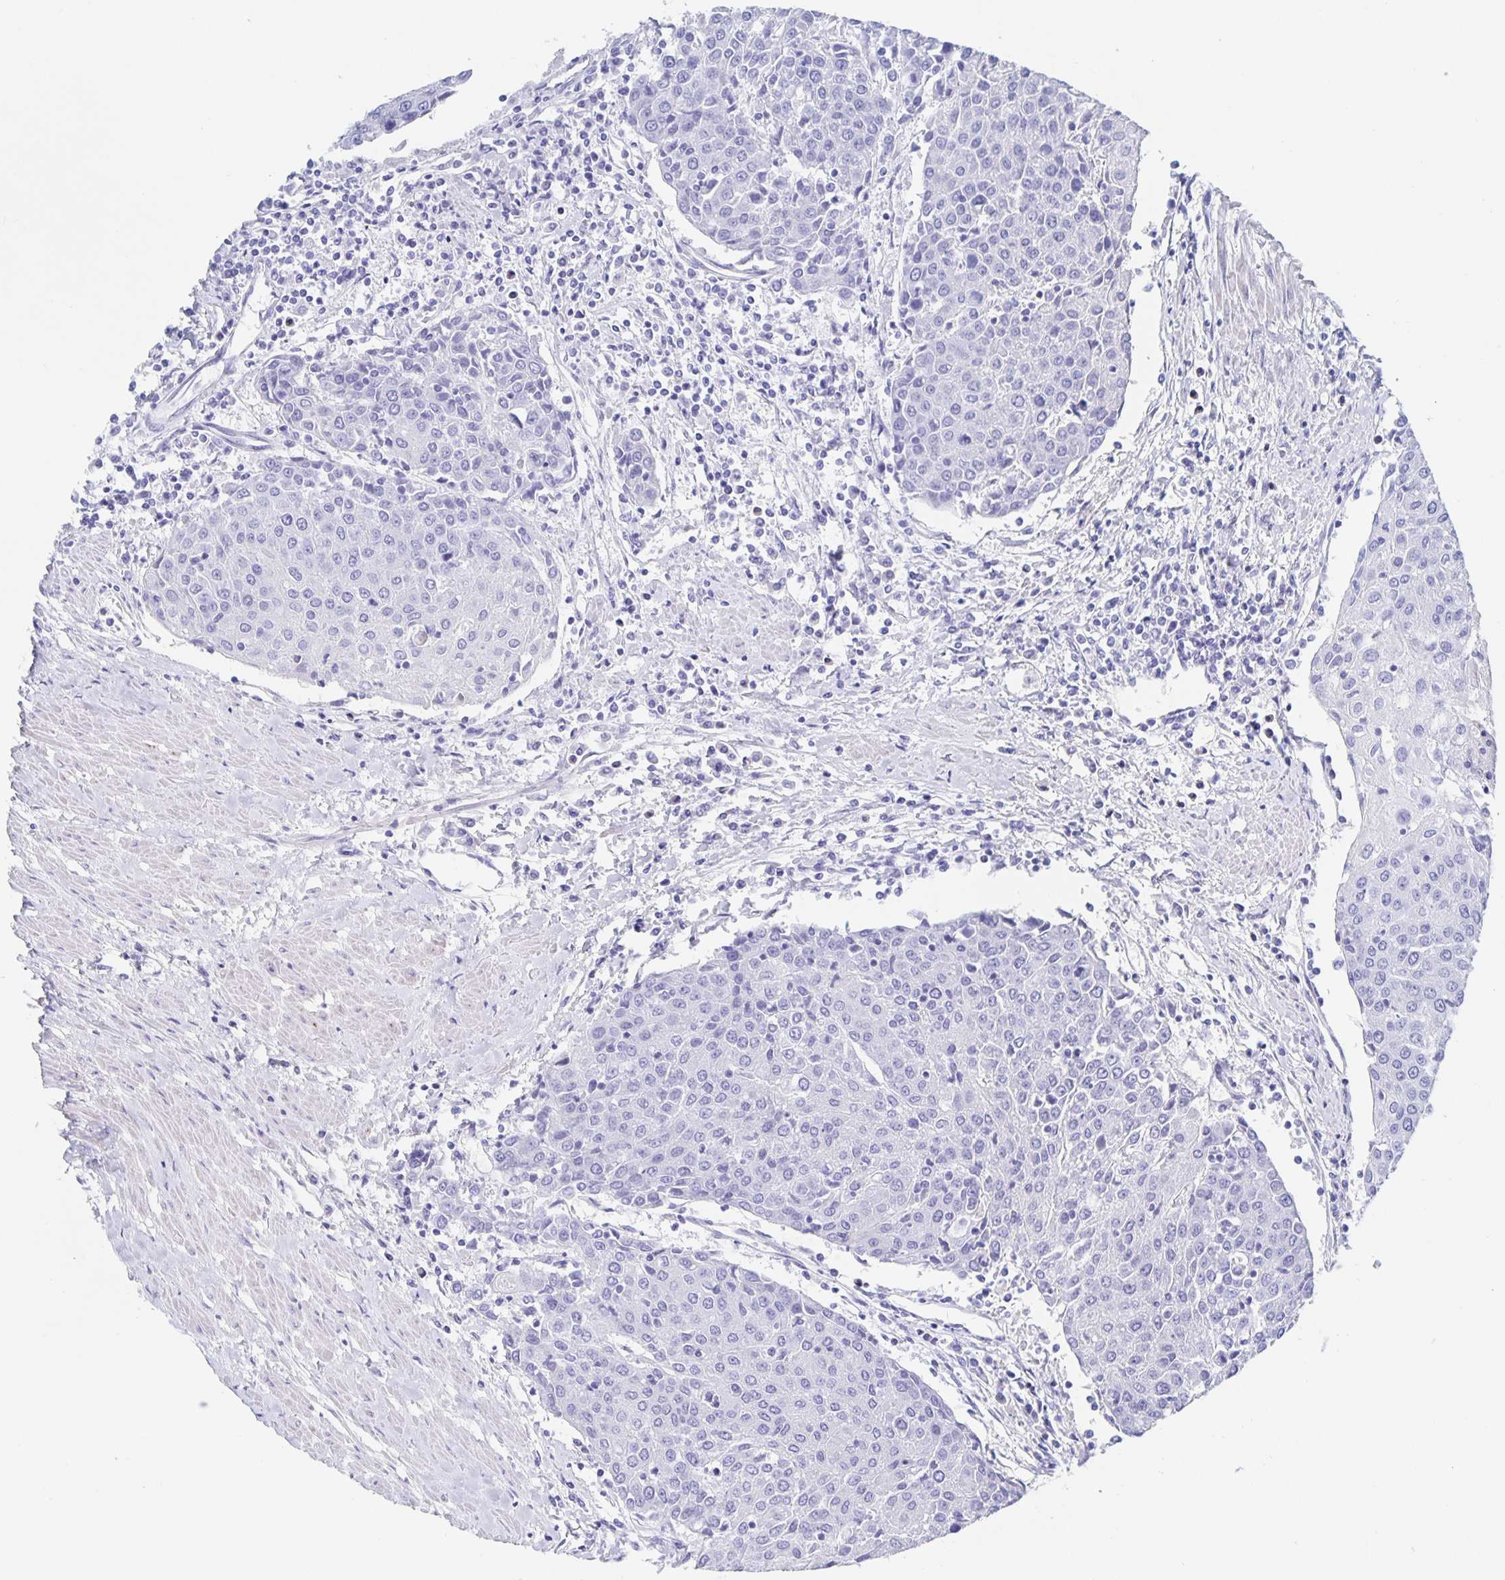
{"staining": {"intensity": "negative", "quantity": "none", "location": "none"}, "tissue": "urothelial cancer", "cell_type": "Tumor cells", "image_type": "cancer", "snomed": [{"axis": "morphology", "description": "Urothelial carcinoma, High grade"}, {"axis": "topography", "description": "Urinary bladder"}], "caption": "This is an immunohistochemistry histopathology image of human urothelial cancer. There is no expression in tumor cells.", "gene": "DMBT1", "patient": {"sex": "female", "age": 85}}